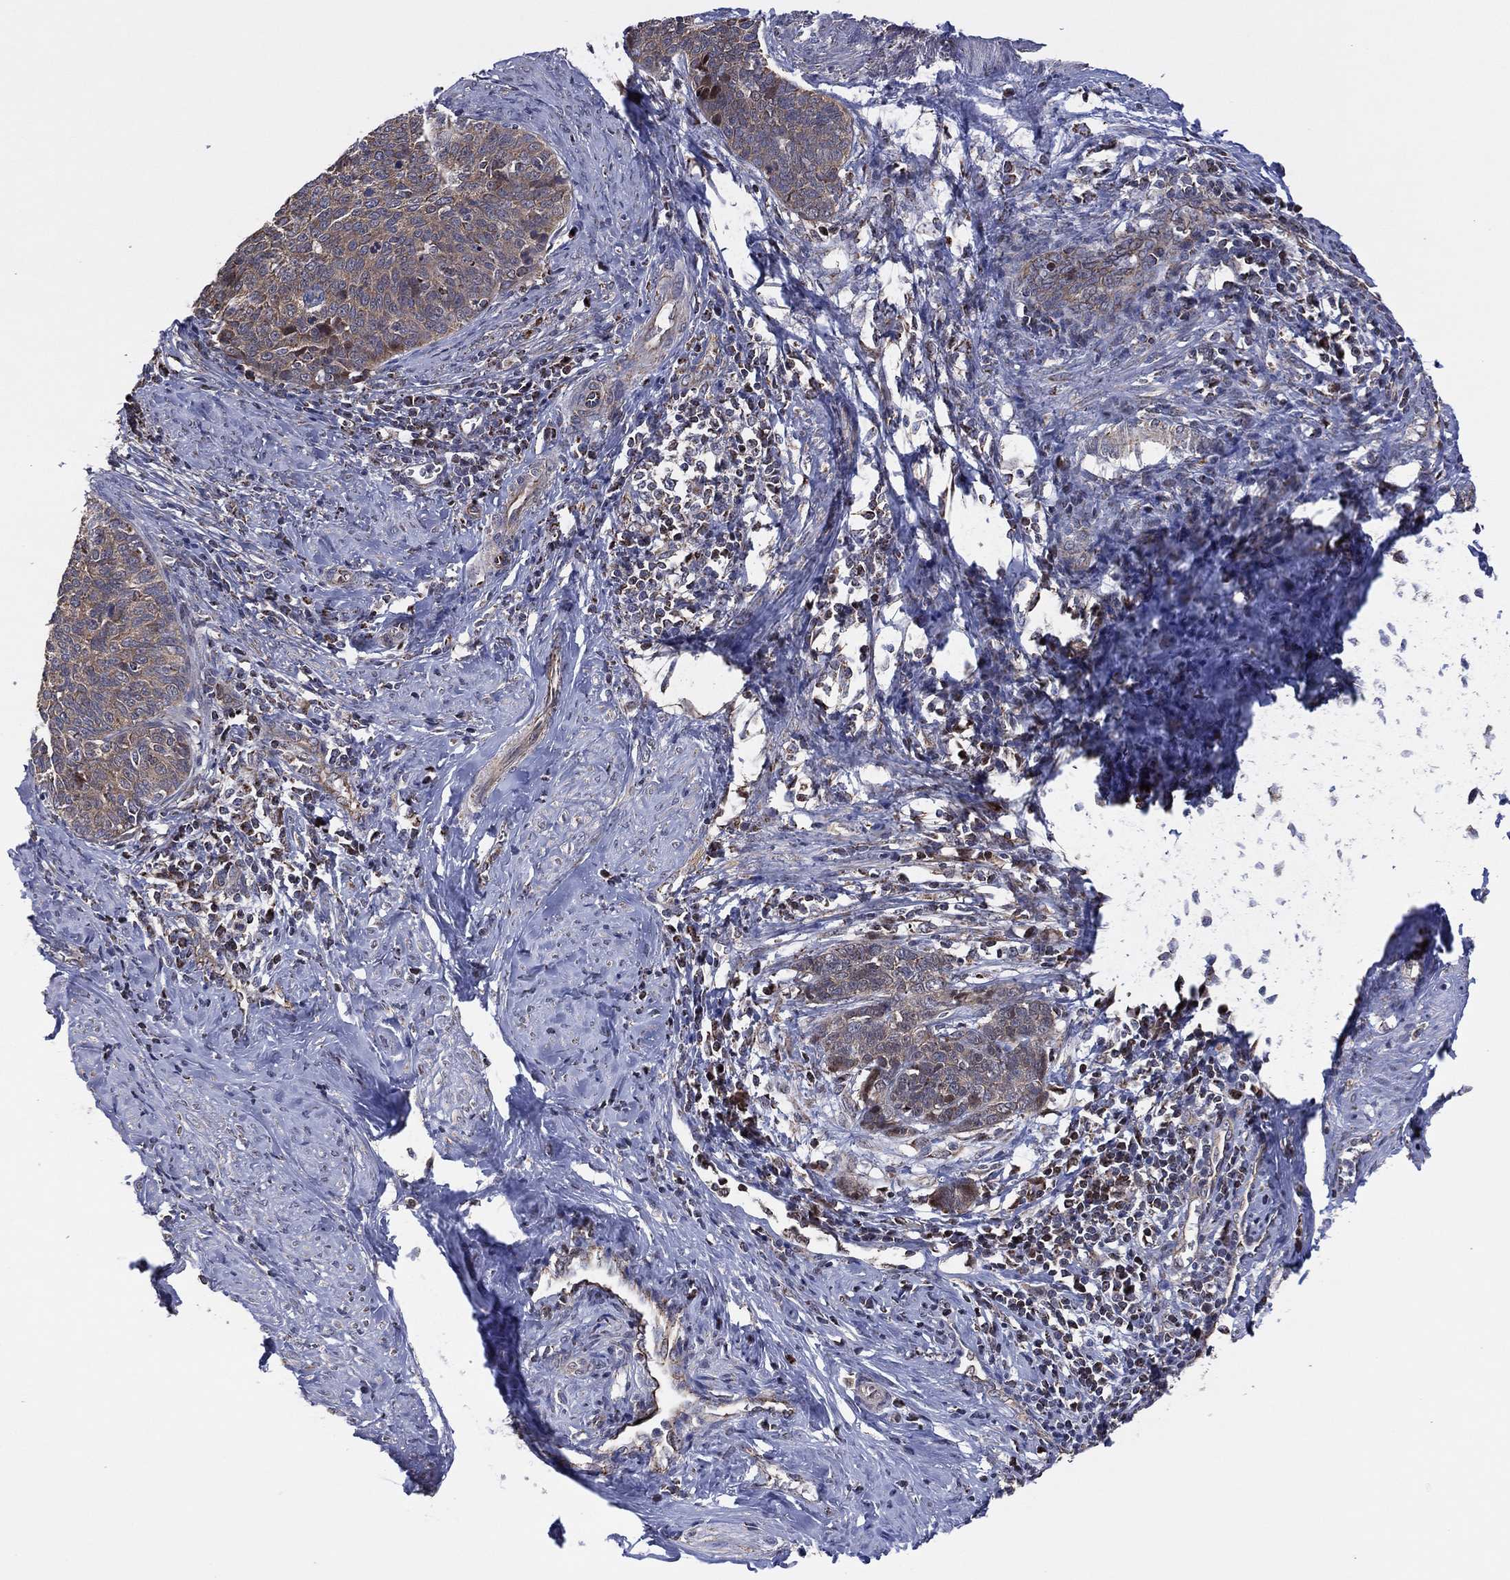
{"staining": {"intensity": "weak", "quantity": "25%-75%", "location": "cytoplasmic/membranous"}, "tissue": "cervical cancer", "cell_type": "Tumor cells", "image_type": "cancer", "snomed": [{"axis": "morphology", "description": "Normal tissue, NOS"}, {"axis": "morphology", "description": "Squamous cell carcinoma, NOS"}, {"axis": "topography", "description": "Cervix"}], "caption": "Approximately 25%-75% of tumor cells in squamous cell carcinoma (cervical) show weak cytoplasmic/membranous protein expression as visualized by brown immunohistochemical staining.", "gene": "PIDD1", "patient": {"sex": "female", "age": 39}}